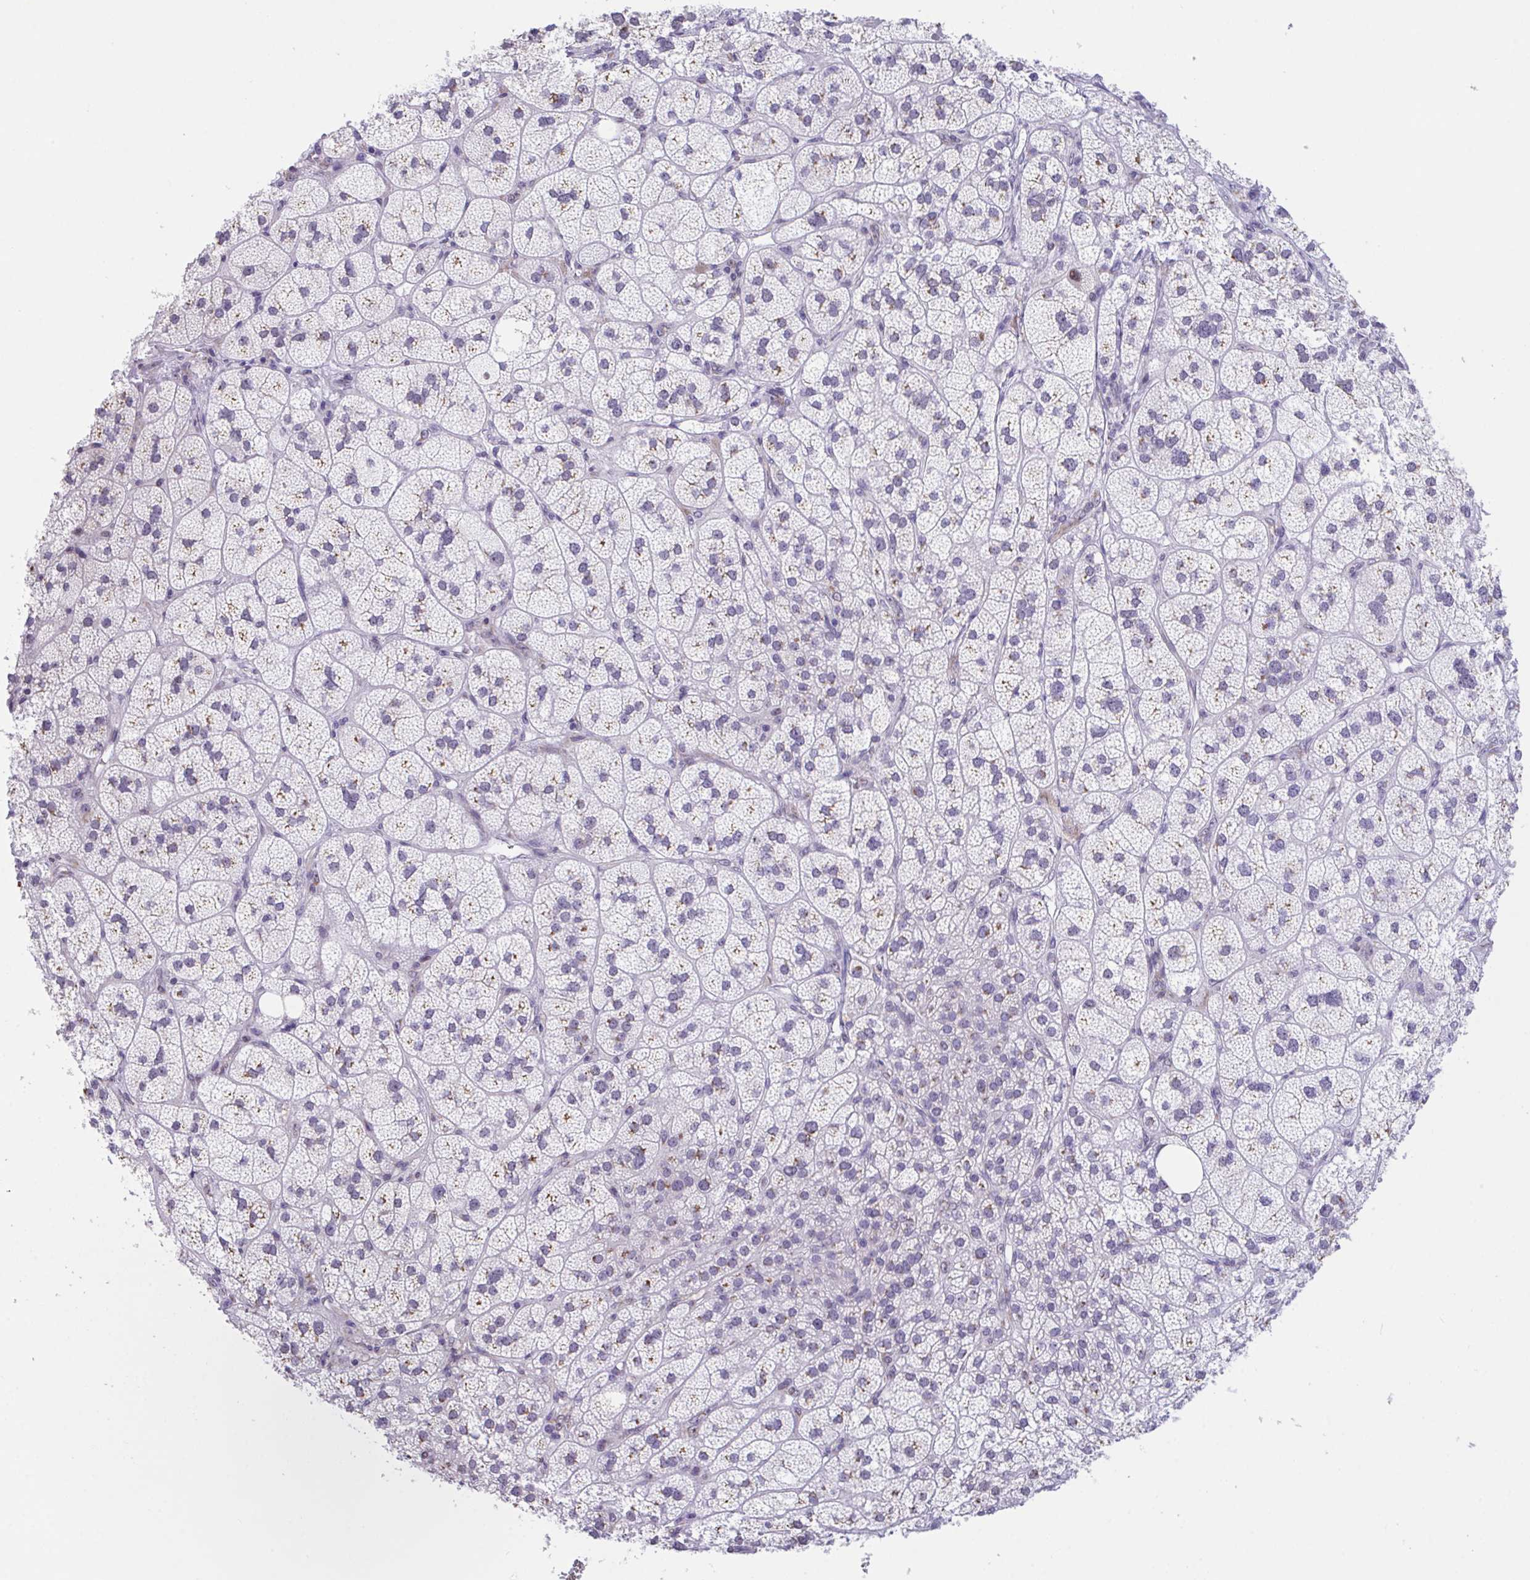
{"staining": {"intensity": "moderate", "quantity": "<25%", "location": "cytoplasmic/membranous"}, "tissue": "adrenal gland", "cell_type": "Glandular cells", "image_type": "normal", "snomed": [{"axis": "morphology", "description": "Normal tissue, NOS"}, {"axis": "topography", "description": "Adrenal gland"}], "caption": "Protein expression analysis of benign human adrenal gland reveals moderate cytoplasmic/membranous positivity in about <25% of glandular cells.", "gene": "SCLY", "patient": {"sex": "female", "age": 60}}